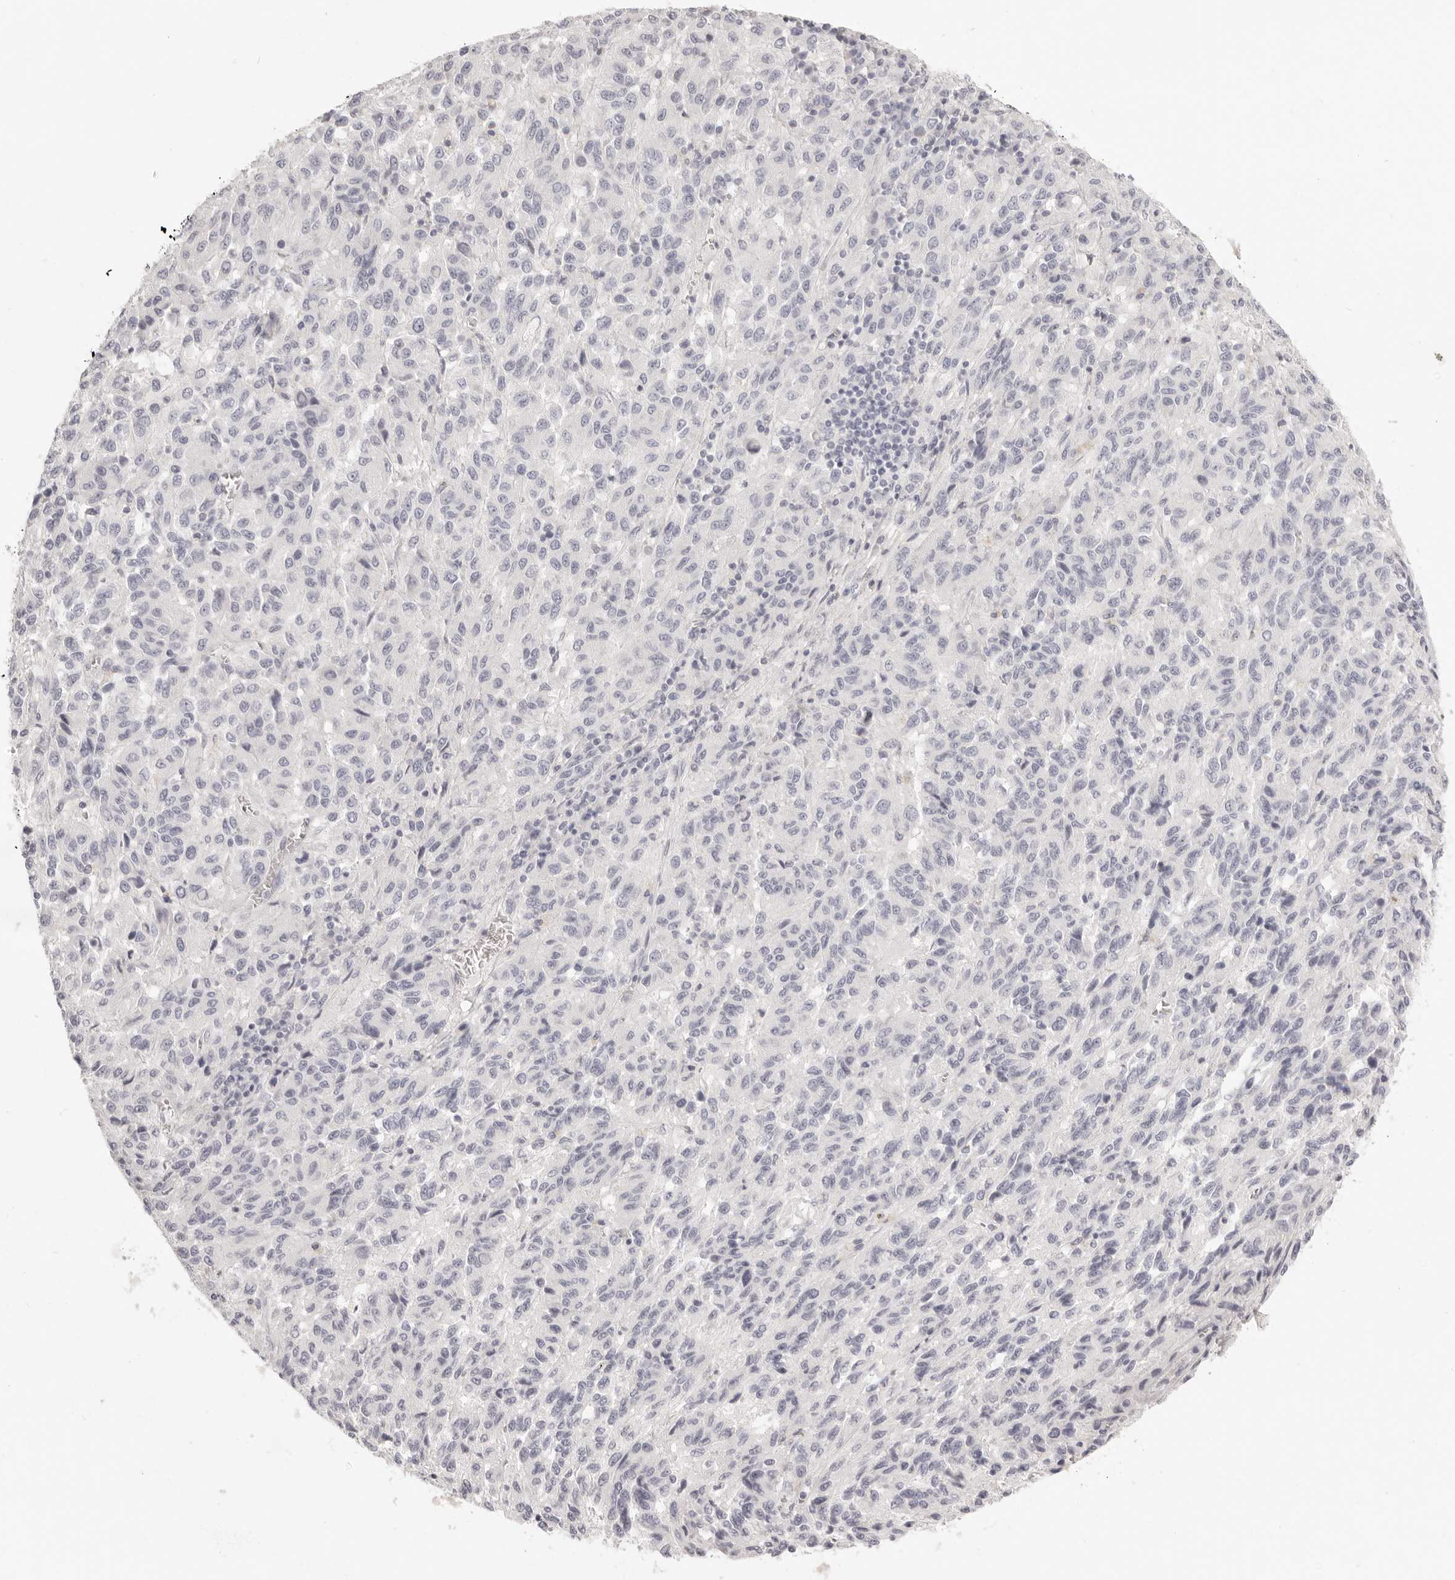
{"staining": {"intensity": "negative", "quantity": "none", "location": "none"}, "tissue": "melanoma", "cell_type": "Tumor cells", "image_type": "cancer", "snomed": [{"axis": "morphology", "description": "Malignant melanoma, Metastatic site"}, {"axis": "topography", "description": "Lung"}], "caption": "Tumor cells show no significant protein expression in melanoma.", "gene": "FABP1", "patient": {"sex": "male", "age": 64}}